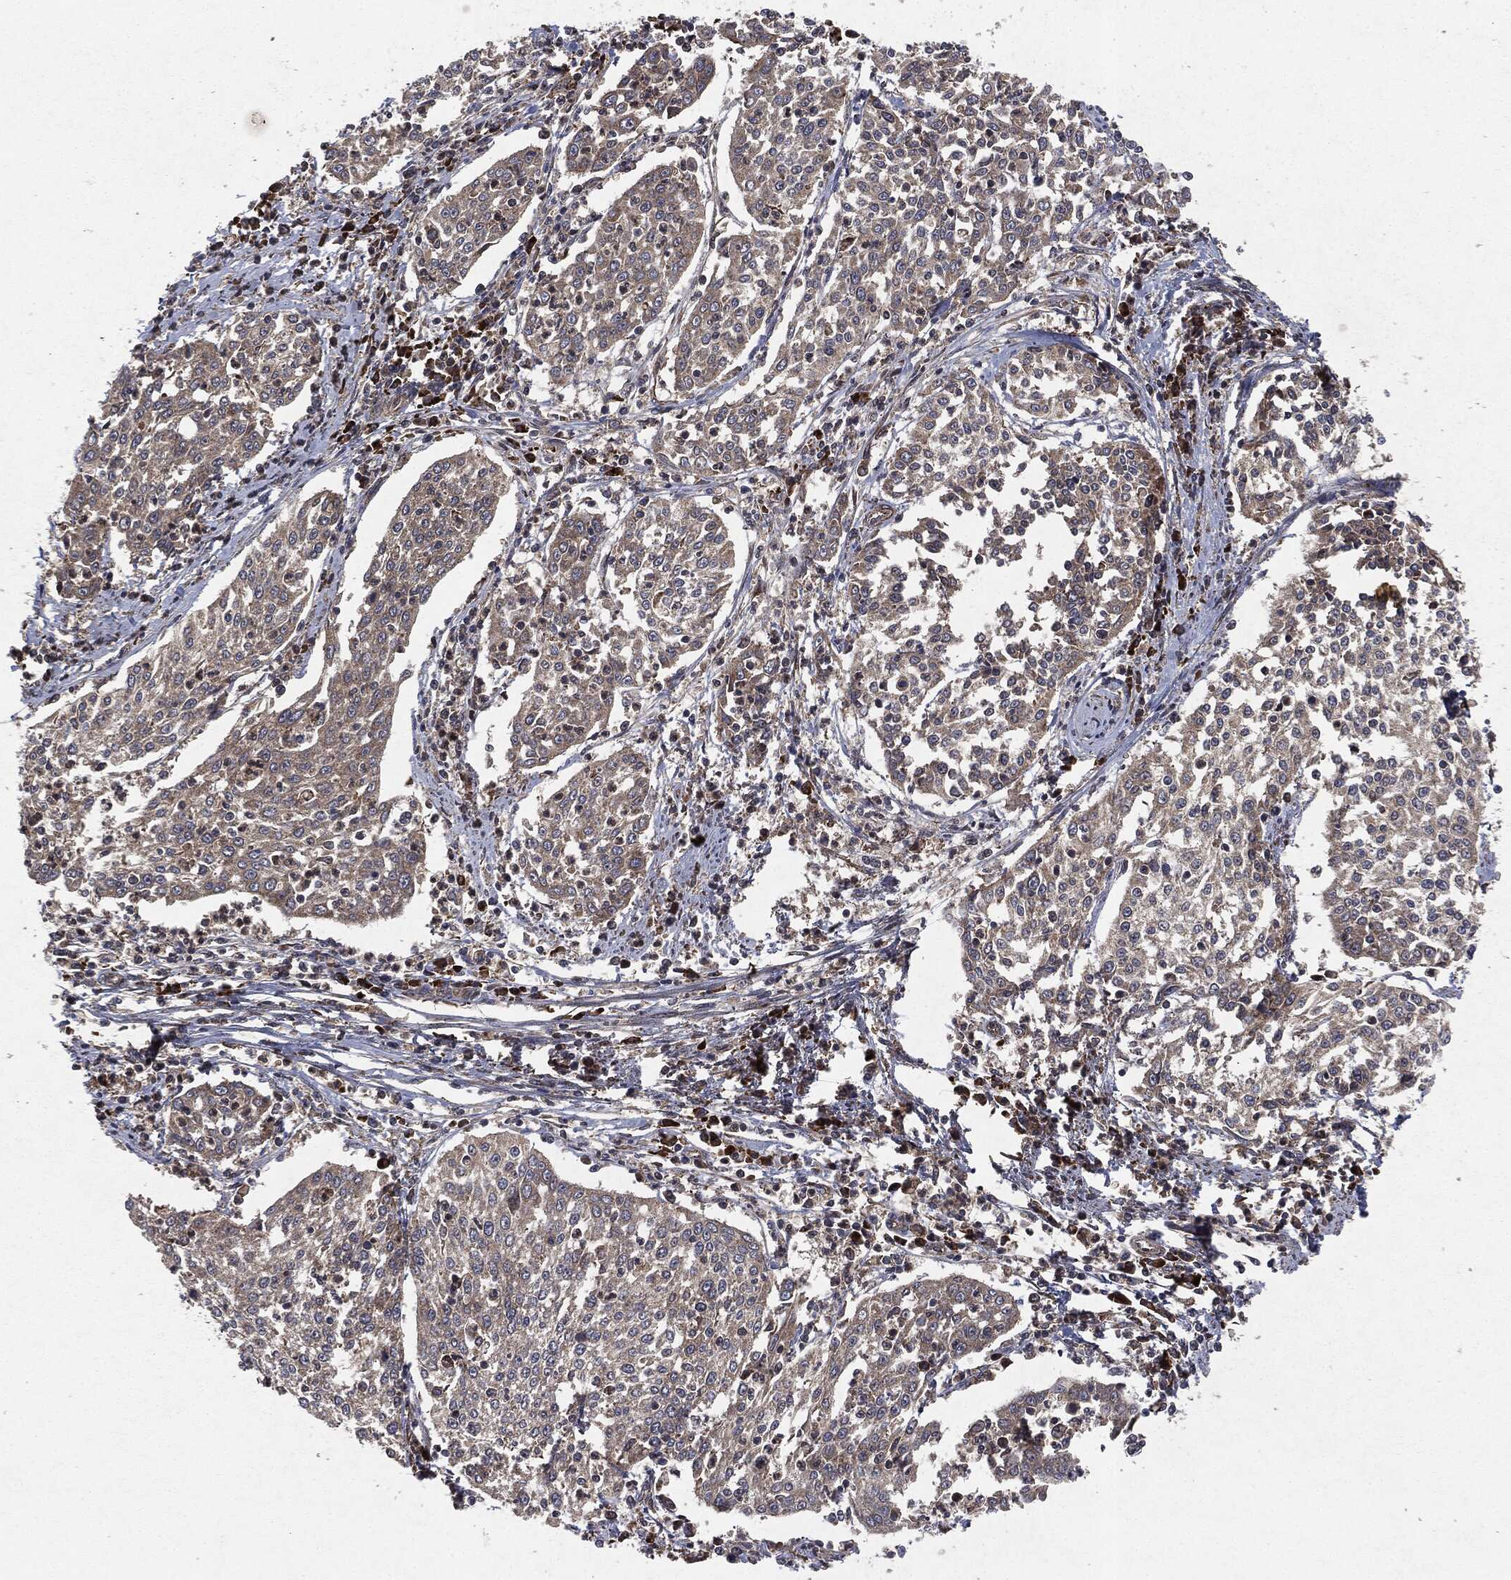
{"staining": {"intensity": "weak", "quantity": "25%-75%", "location": "cytoplasmic/membranous"}, "tissue": "cervical cancer", "cell_type": "Tumor cells", "image_type": "cancer", "snomed": [{"axis": "morphology", "description": "Squamous cell carcinoma, NOS"}, {"axis": "topography", "description": "Cervix"}], "caption": "Immunohistochemistry (IHC) micrograph of neoplastic tissue: human squamous cell carcinoma (cervical) stained using immunohistochemistry shows low levels of weak protein expression localized specifically in the cytoplasmic/membranous of tumor cells, appearing as a cytoplasmic/membranous brown color.", "gene": "RAF1", "patient": {"sex": "female", "age": 41}}